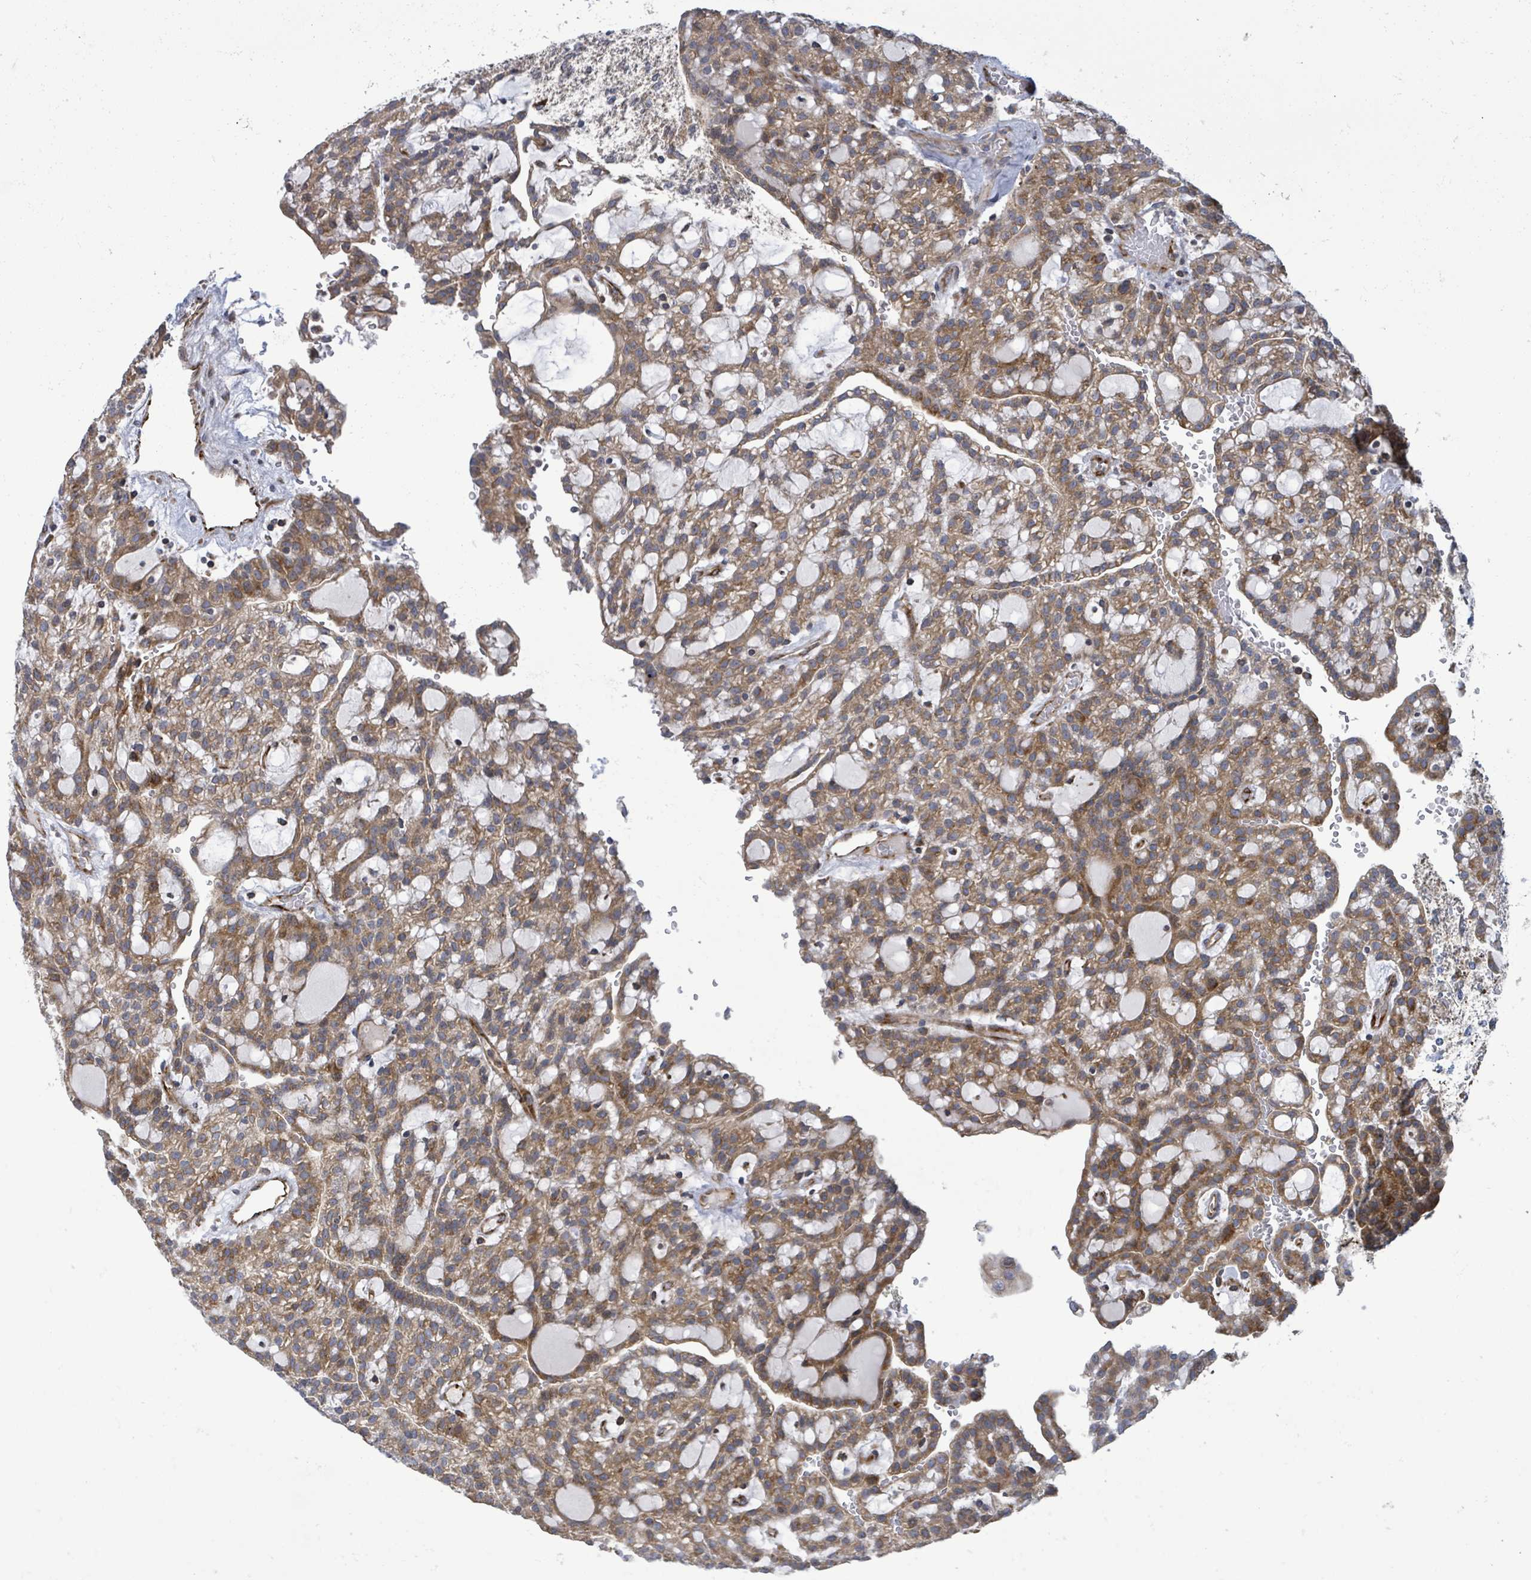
{"staining": {"intensity": "moderate", "quantity": ">75%", "location": "cytoplasmic/membranous"}, "tissue": "renal cancer", "cell_type": "Tumor cells", "image_type": "cancer", "snomed": [{"axis": "morphology", "description": "Adenocarcinoma, NOS"}, {"axis": "topography", "description": "Kidney"}], "caption": "This photomicrograph shows immunohistochemistry staining of renal cancer (adenocarcinoma), with medium moderate cytoplasmic/membranous positivity in about >75% of tumor cells.", "gene": "NOMO1", "patient": {"sex": "male", "age": 63}}